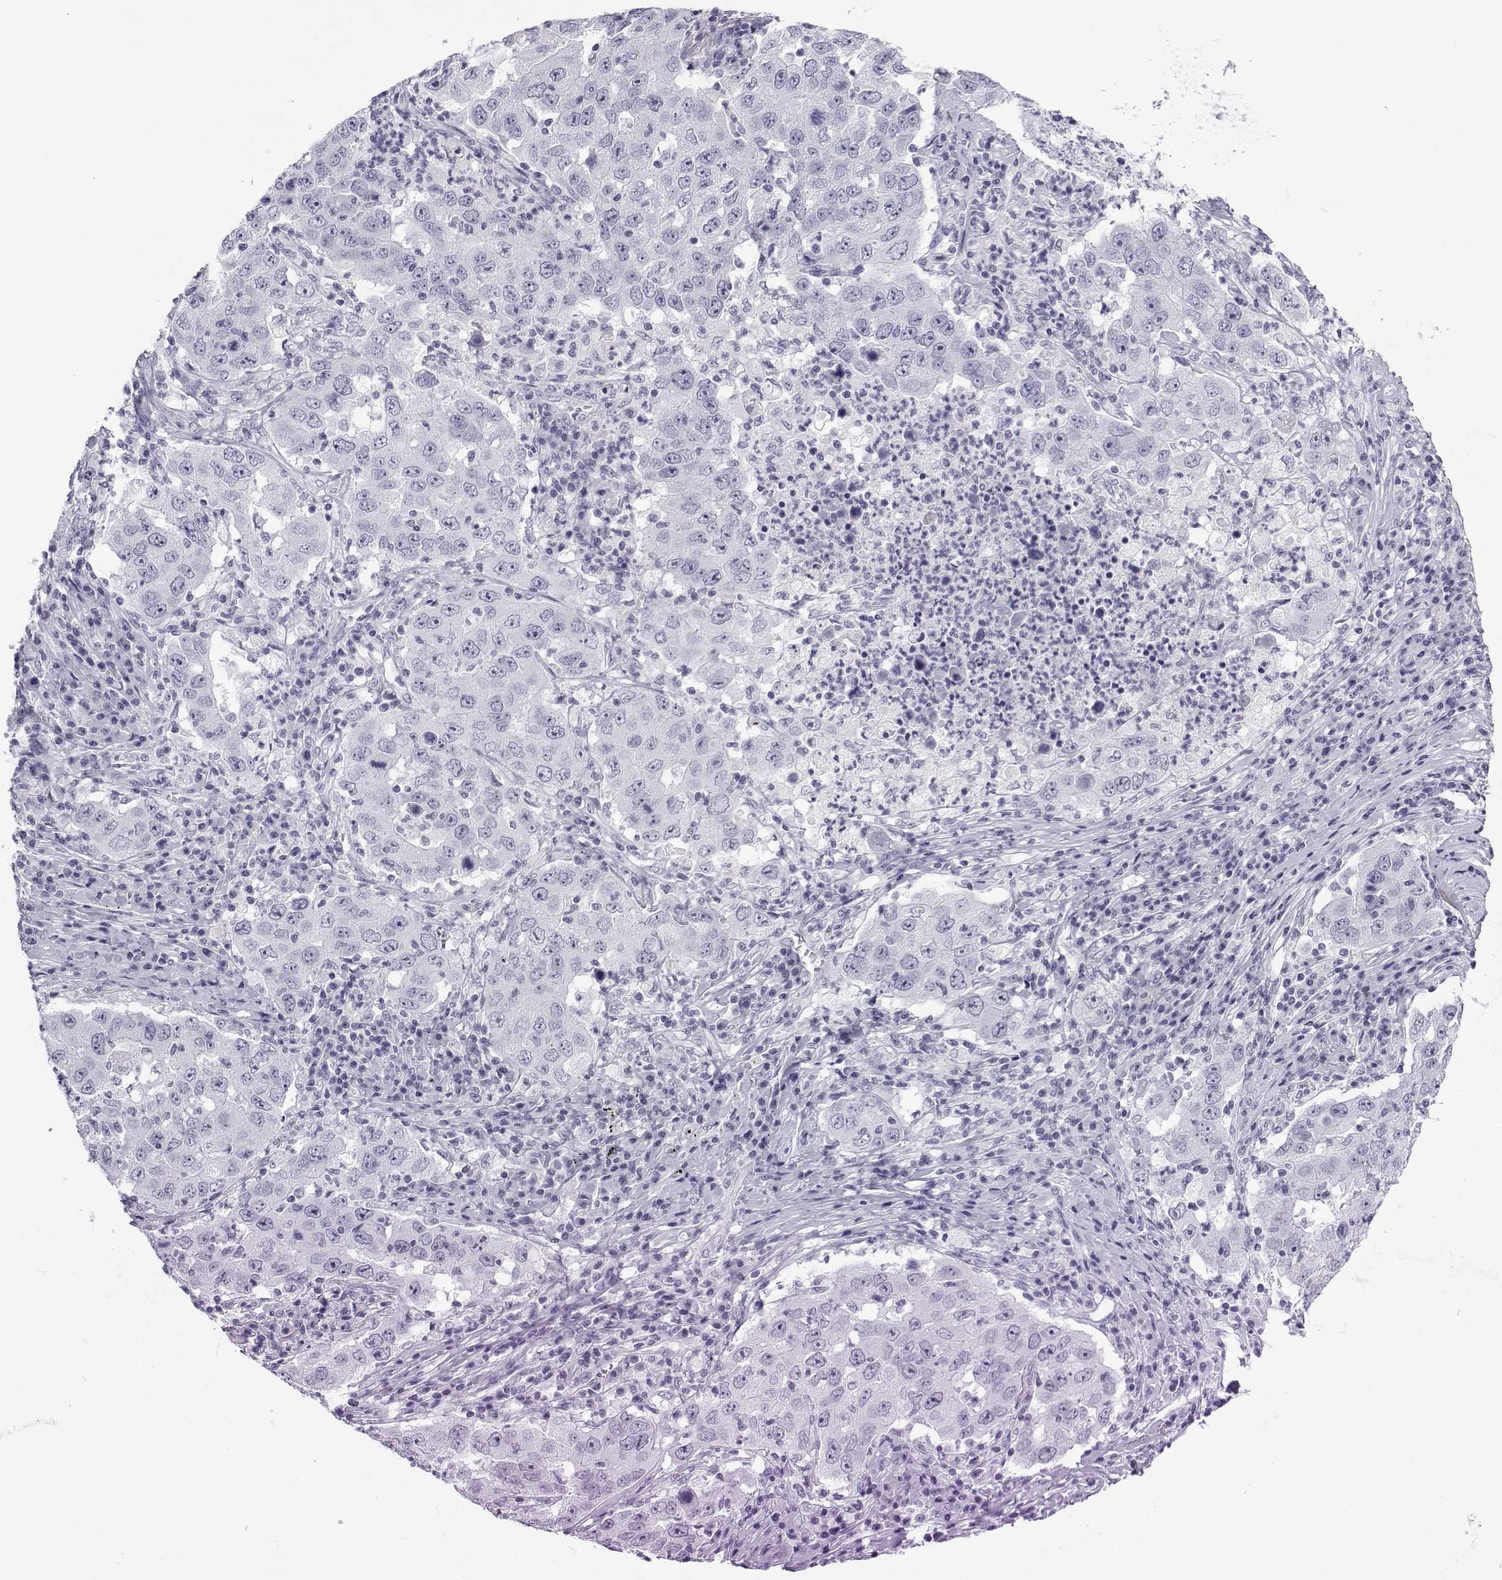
{"staining": {"intensity": "negative", "quantity": "none", "location": "none"}, "tissue": "lung cancer", "cell_type": "Tumor cells", "image_type": "cancer", "snomed": [{"axis": "morphology", "description": "Adenocarcinoma, NOS"}, {"axis": "topography", "description": "Lung"}], "caption": "High magnification brightfield microscopy of lung cancer stained with DAB (brown) and counterstained with hematoxylin (blue): tumor cells show no significant expression.", "gene": "ACTL7A", "patient": {"sex": "male", "age": 73}}